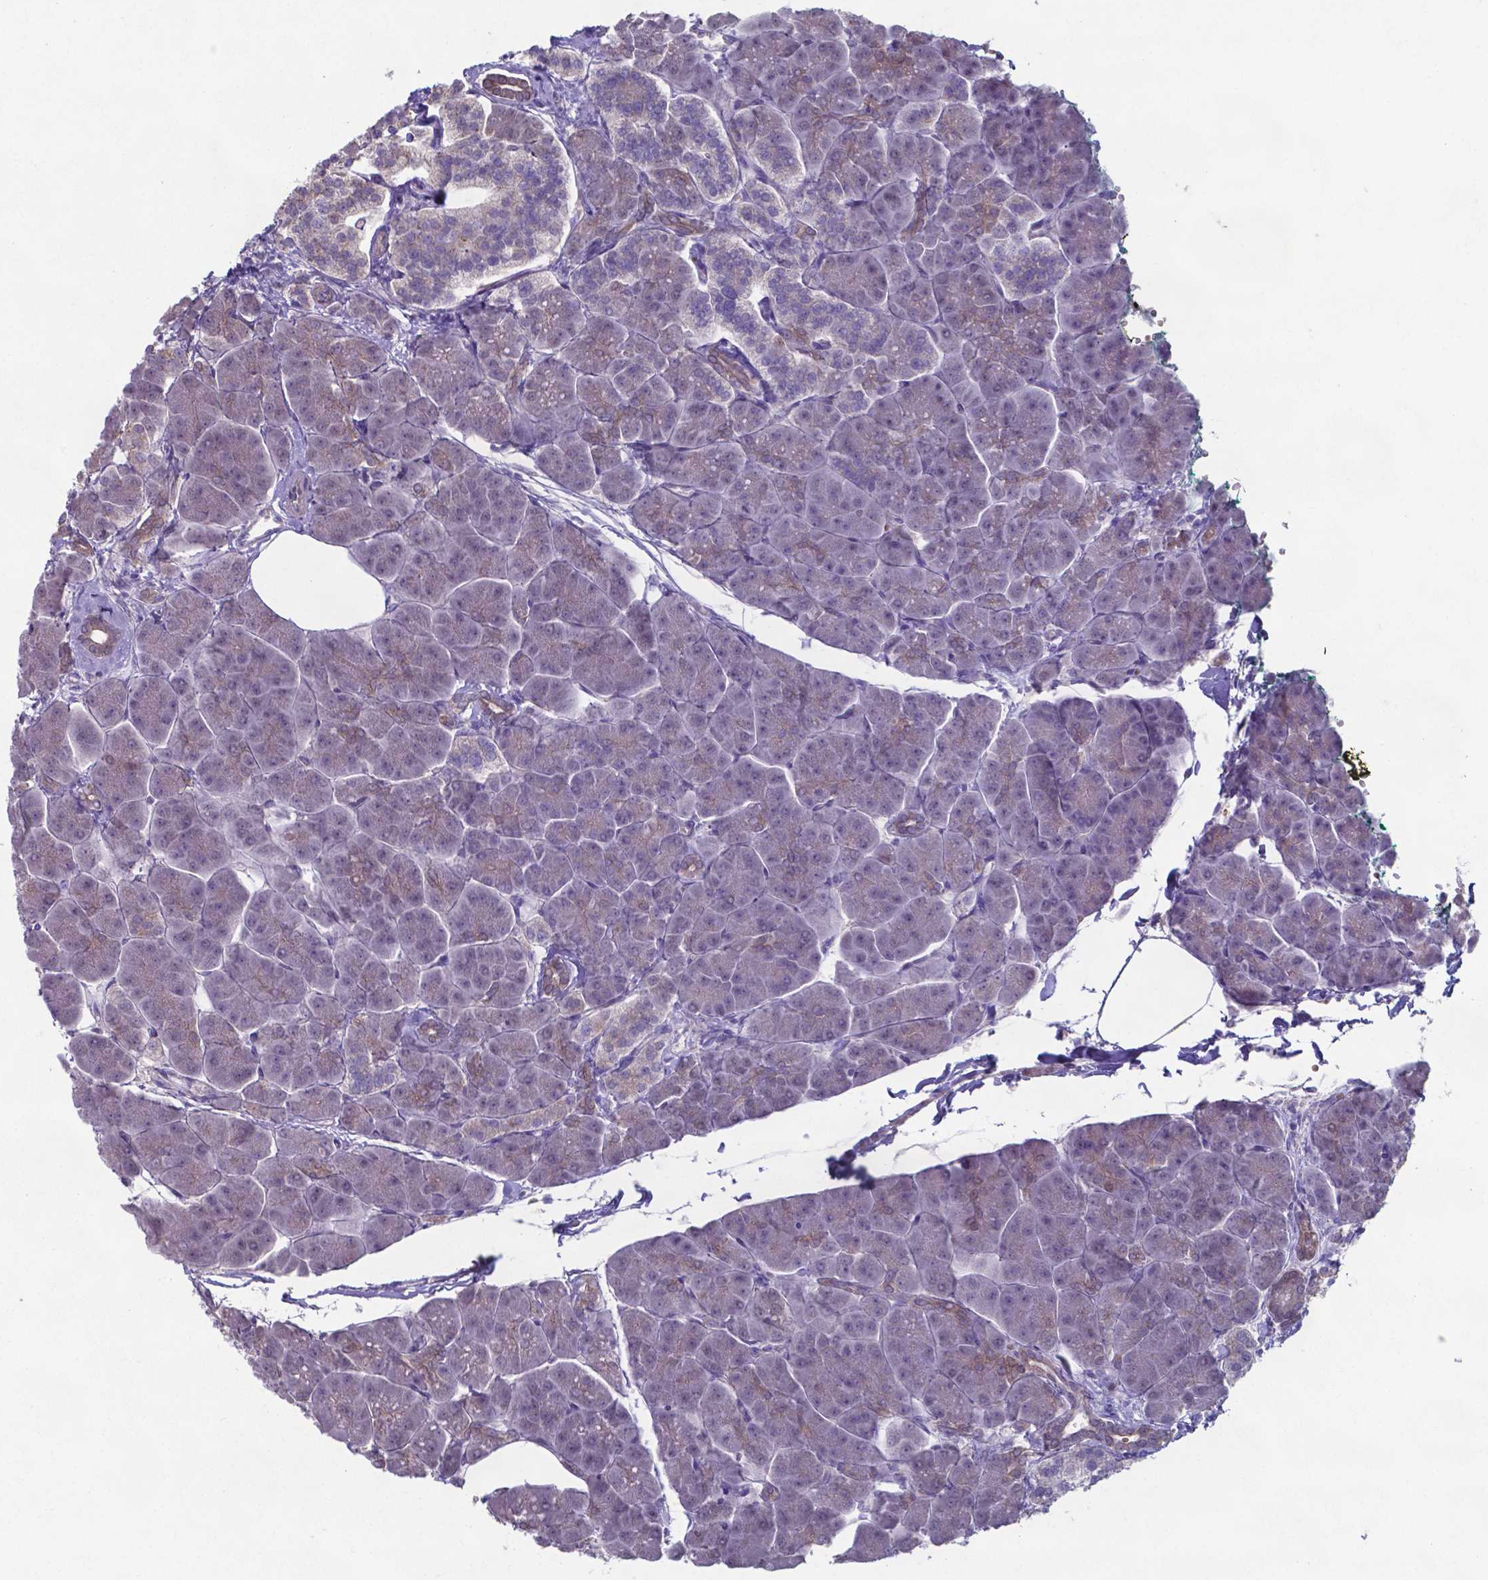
{"staining": {"intensity": "negative", "quantity": "none", "location": "none"}, "tissue": "pancreas", "cell_type": "Exocrine glandular cells", "image_type": "normal", "snomed": [{"axis": "morphology", "description": "Normal tissue, NOS"}, {"axis": "topography", "description": "Adipose tissue"}, {"axis": "topography", "description": "Pancreas"}, {"axis": "topography", "description": "Peripheral nerve tissue"}], "caption": "High power microscopy photomicrograph of an immunohistochemistry (IHC) photomicrograph of normal pancreas, revealing no significant staining in exocrine glandular cells. Nuclei are stained in blue.", "gene": "TYRO3", "patient": {"sex": "female", "age": 58}}